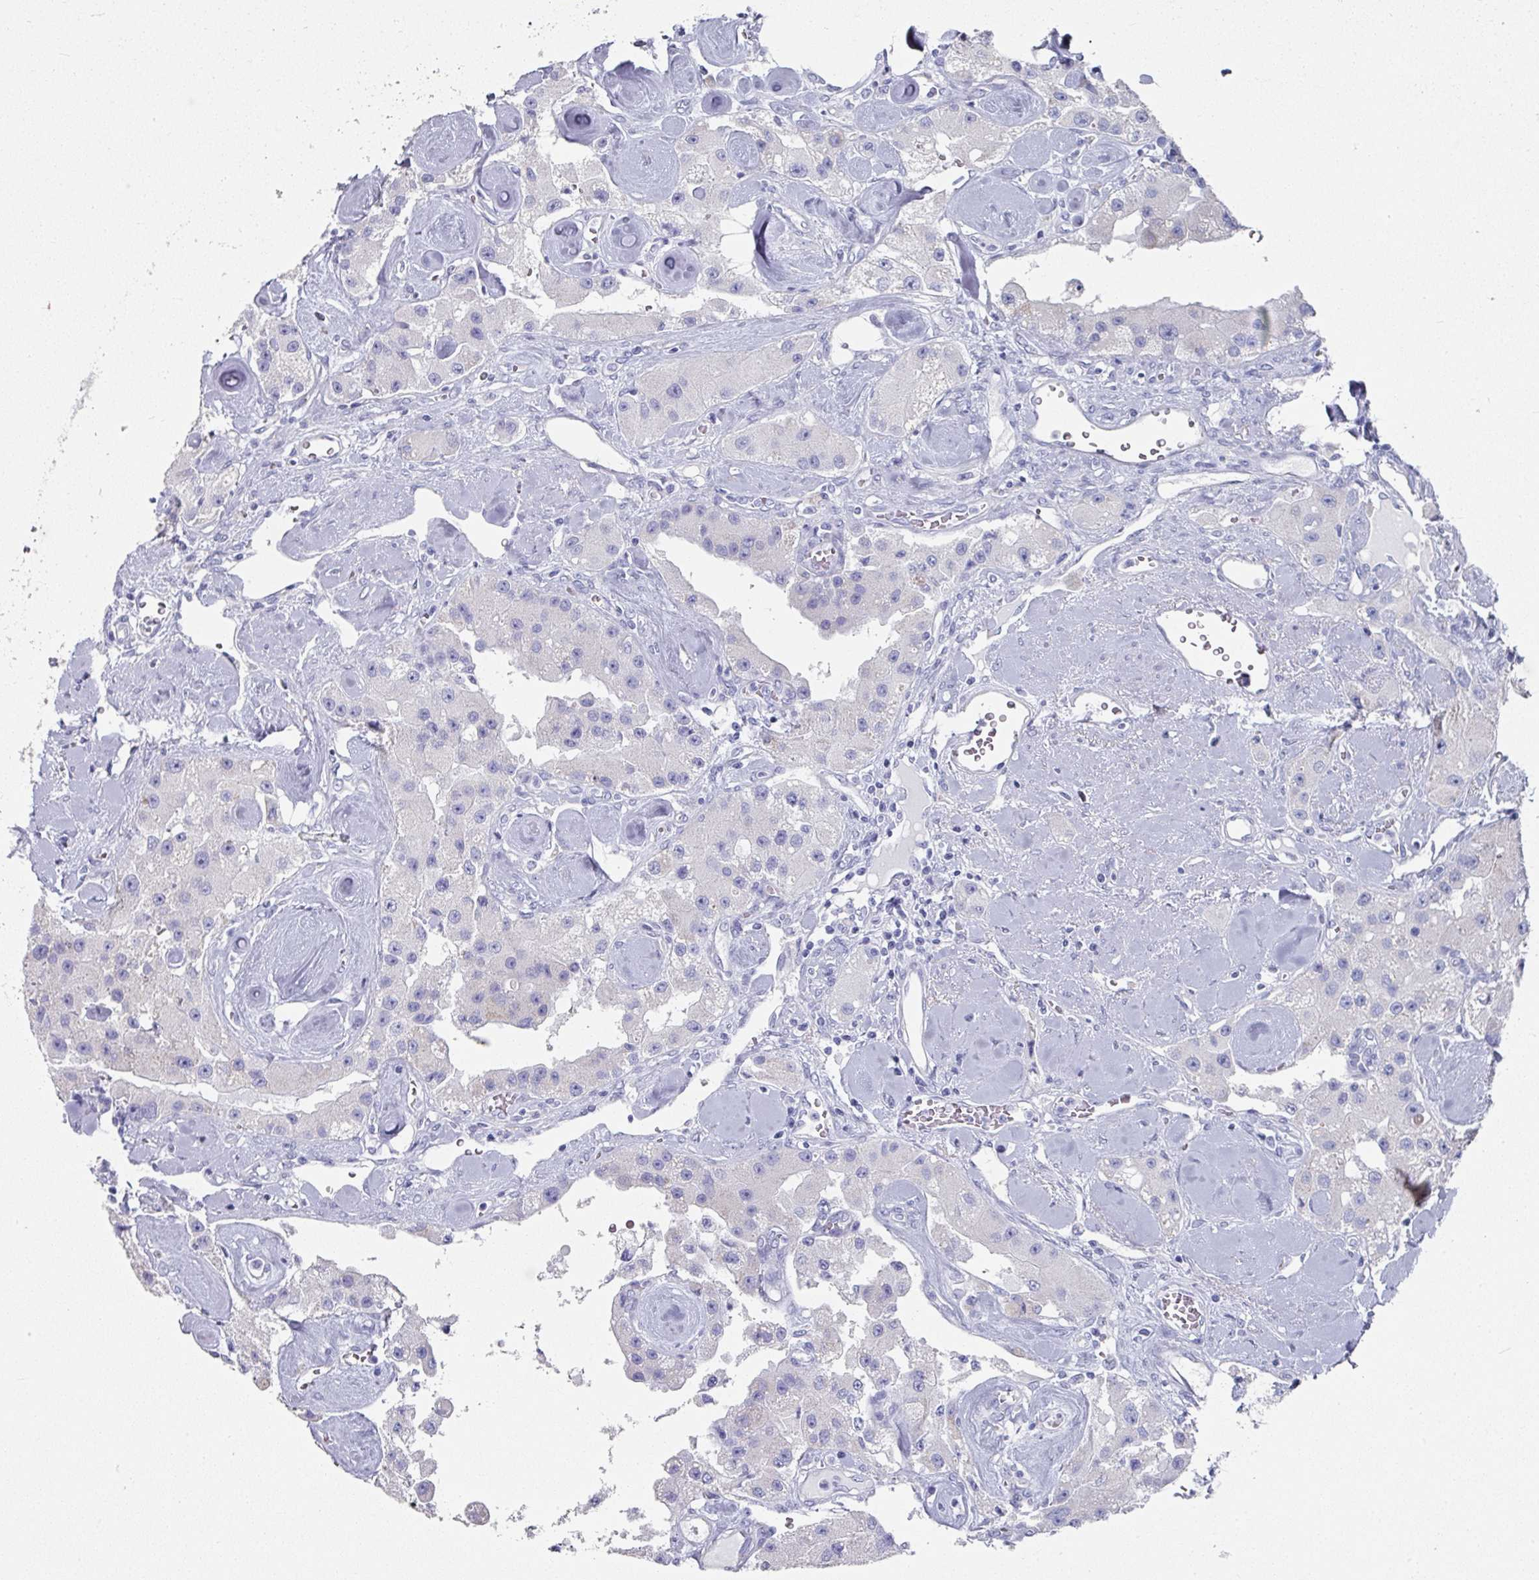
{"staining": {"intensity": "negative", "quantity": "none", "location": "none"}, "tissue": "carcinoid", "cell_type": "Tumor cells", "image_type": "cancer", "snomed": [{"axis": "morphology", "description": "Carcinoid, malignant, NOS"}, {"axis": "topography", "description": "Pancreas"}], "caption": "Carcinoid stained for a protein using IHC exhibits no expression tumor cells.", "gene": "SETBP1", "patient": {"sex": "male", "age": 41}}